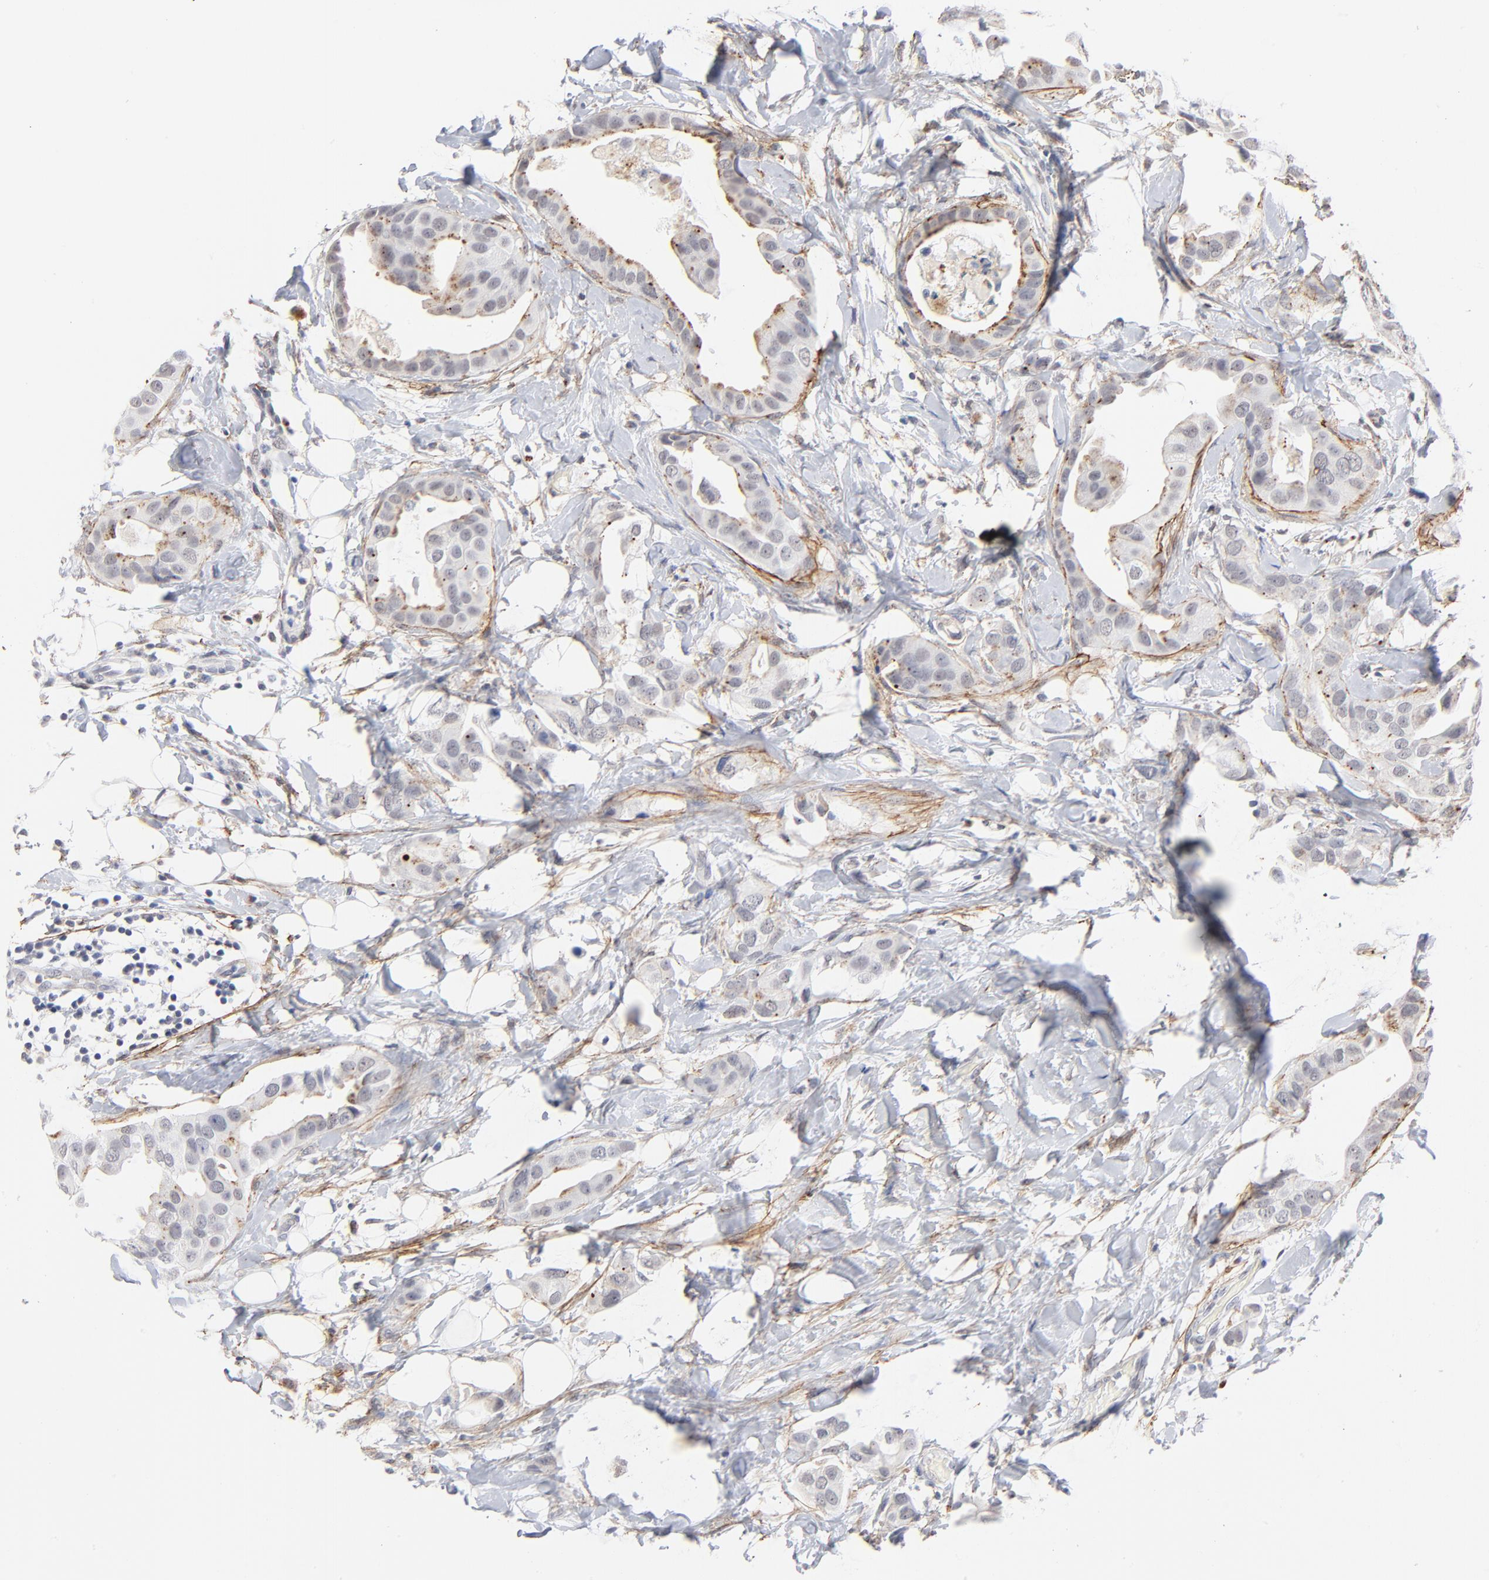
{"staining": {"intensity": "weak", "quantity": "<25%", "location": "cytoplasmic/membranous"}, "tissue": "breast cancer", "cell_type": "Tumor cells", "image_type": "cancer", "snomed": [{"axis": "morphology", "description": "Duct carcinoma"}, {"axis": "topography", "description": "Breast"}], "caption": "Immunohistochemical staining of breast cancer (infiltrating ductal carcinoma) reveals no significant expression in tumor cells.", "gene": "LTBP2", "patient": {"sex": "female", "age": 40}}